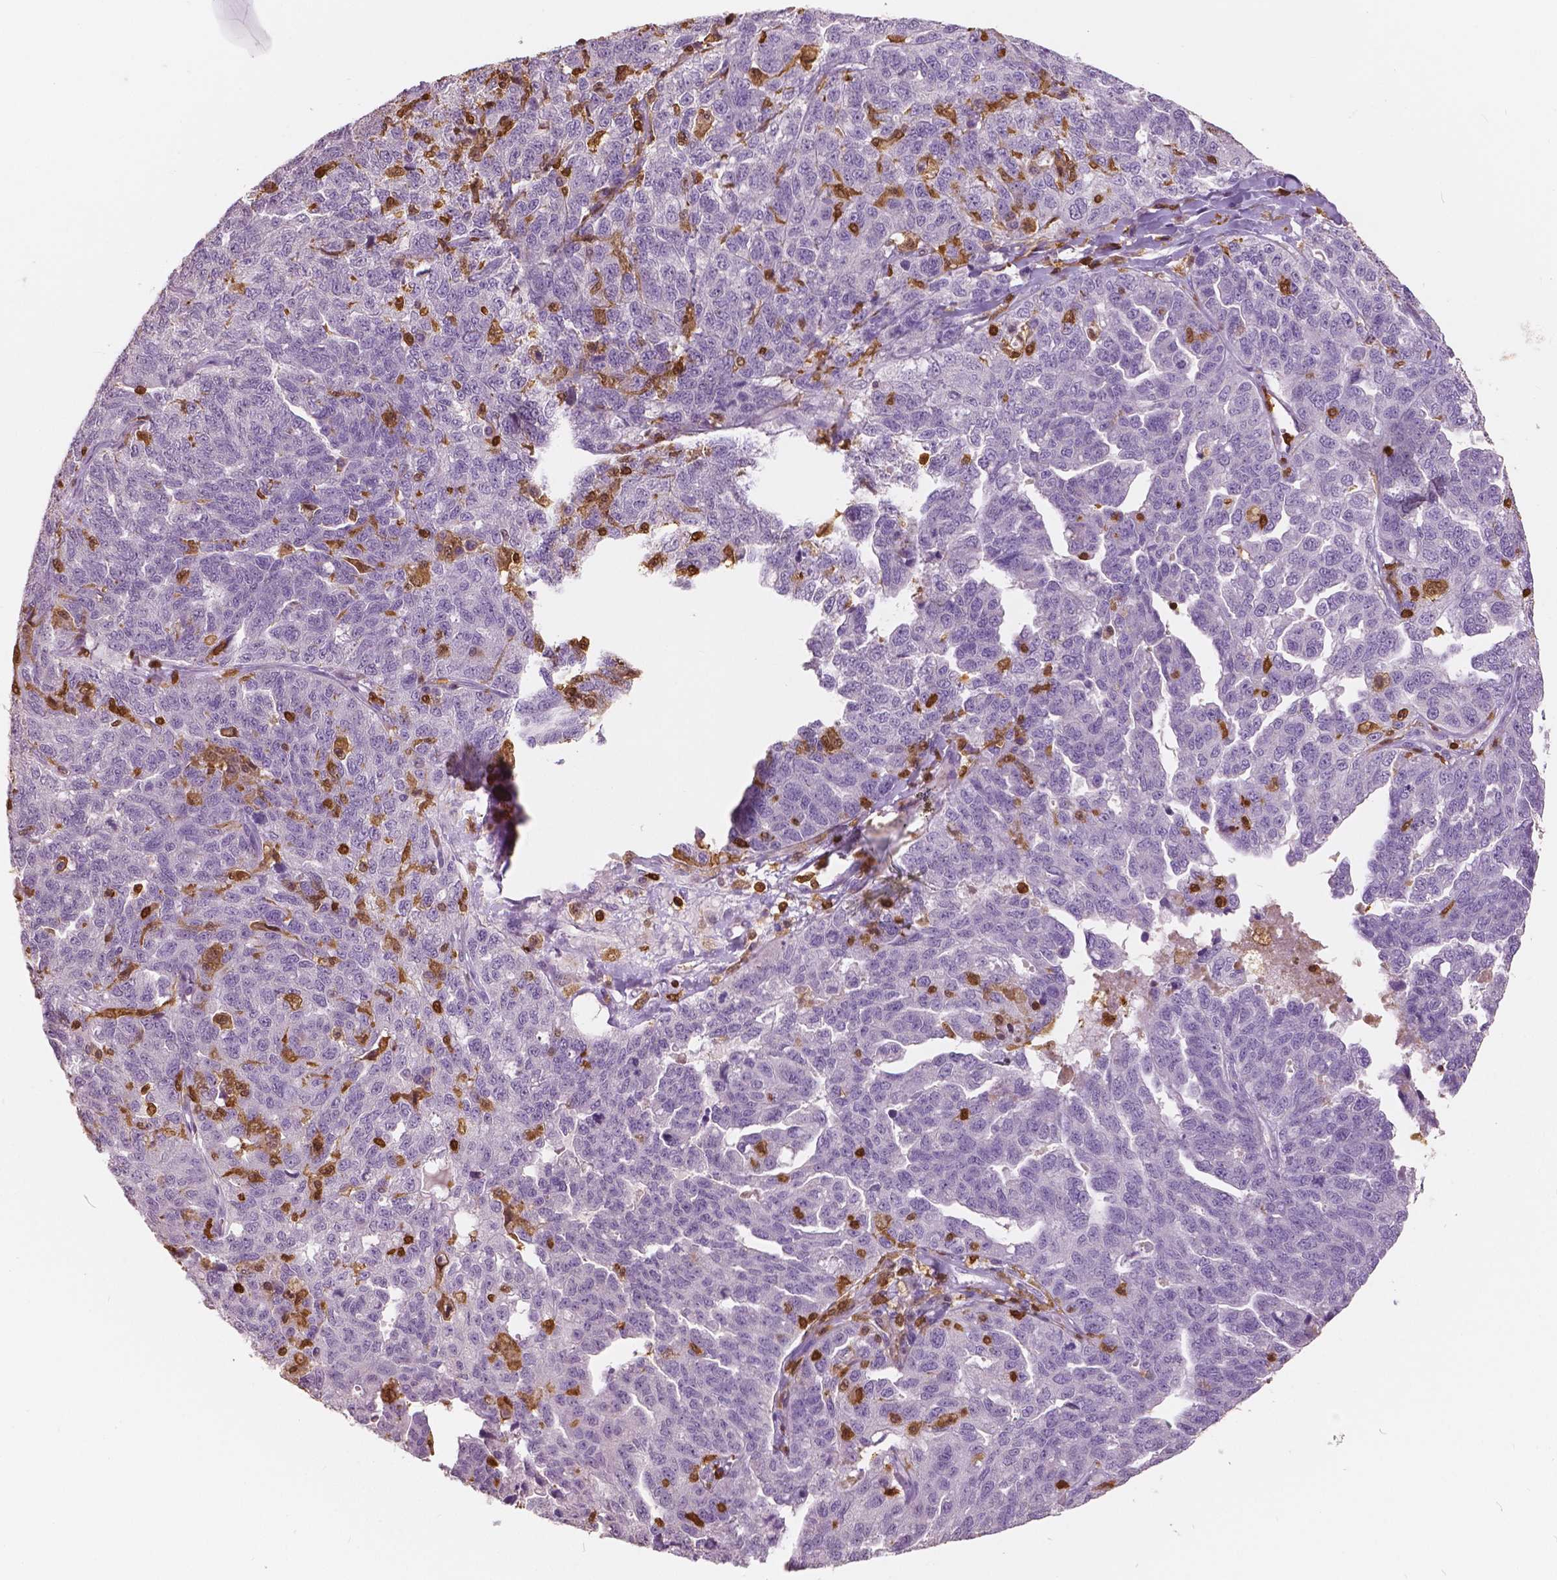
{"staining": {"intensity": "negative", "quantity": "none", "location": "none"}, "tissue": "ovarian cancer", "cell_type": "Tumor cells", "image_type": "cancer", "snomed": [{"axis": "morphology", "description": "Cystadenocarcinoma, serous, NOS"}, {"axis": "topography", "description": "Ovary"}], "caption": "Immunohistochemical staining of human ovarian cancer (serous cystadenocarcinoma) exhibits no significant staining in tumor cells.", "gene": "S100A4", "patient": {"sex": "female", "age": 71}}